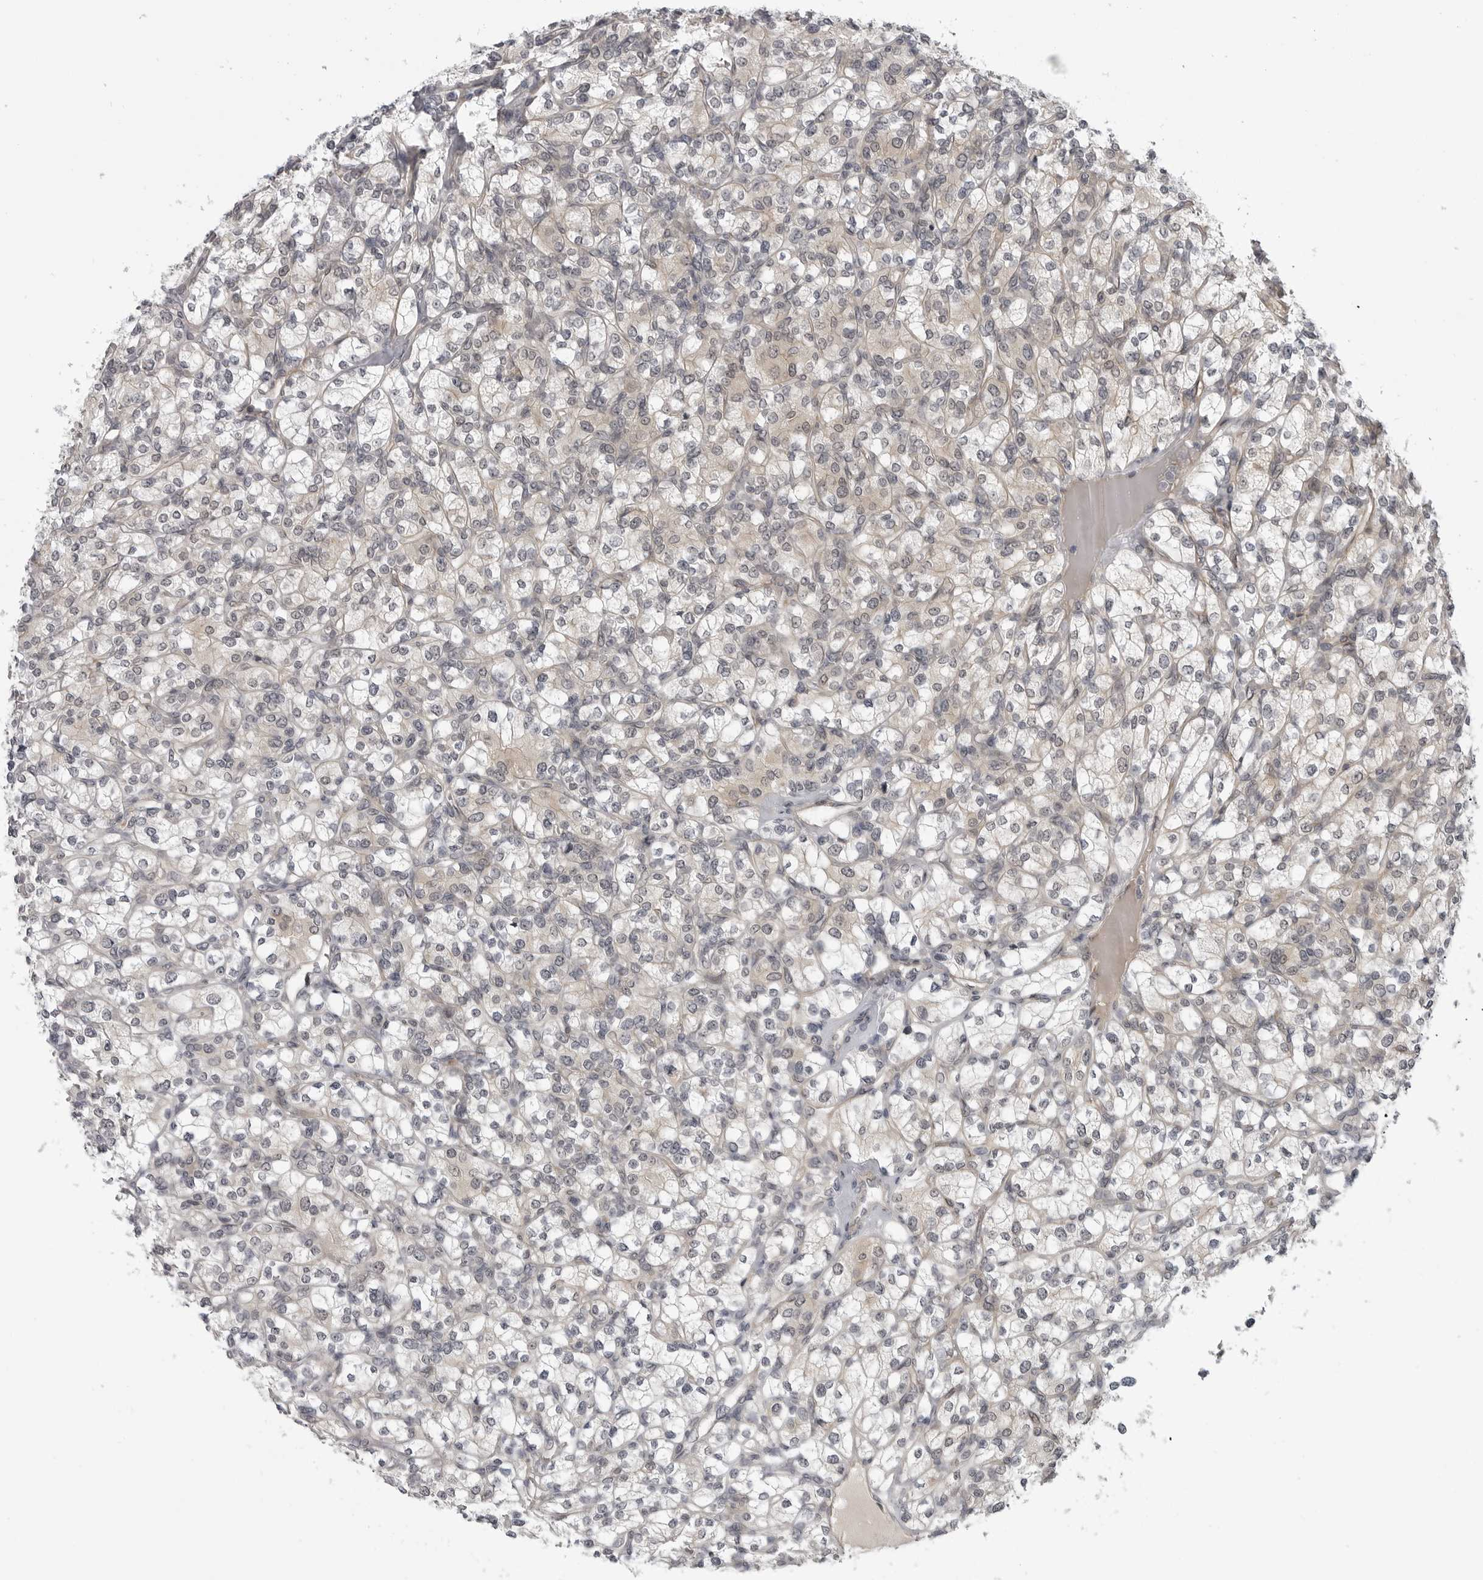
{"staining": {"intensity": "negative", "quantity": "none", "location": "none"}, "tissue": "renal cancer", "cell_type": "Tumor cells", "image_type": "cancer", "snomed": [{"axis": "morphology", "description": "Adenocarcinoma, NOS"}, {"axis": "topography", "description": "Kidney"}], "caption": "Histopathology image shows no significant protein expression in tumor cells of renal cancer (adenocarcinoma).", "gene": "LRRC45", "patient": {"sex": "male", "age": 77}}